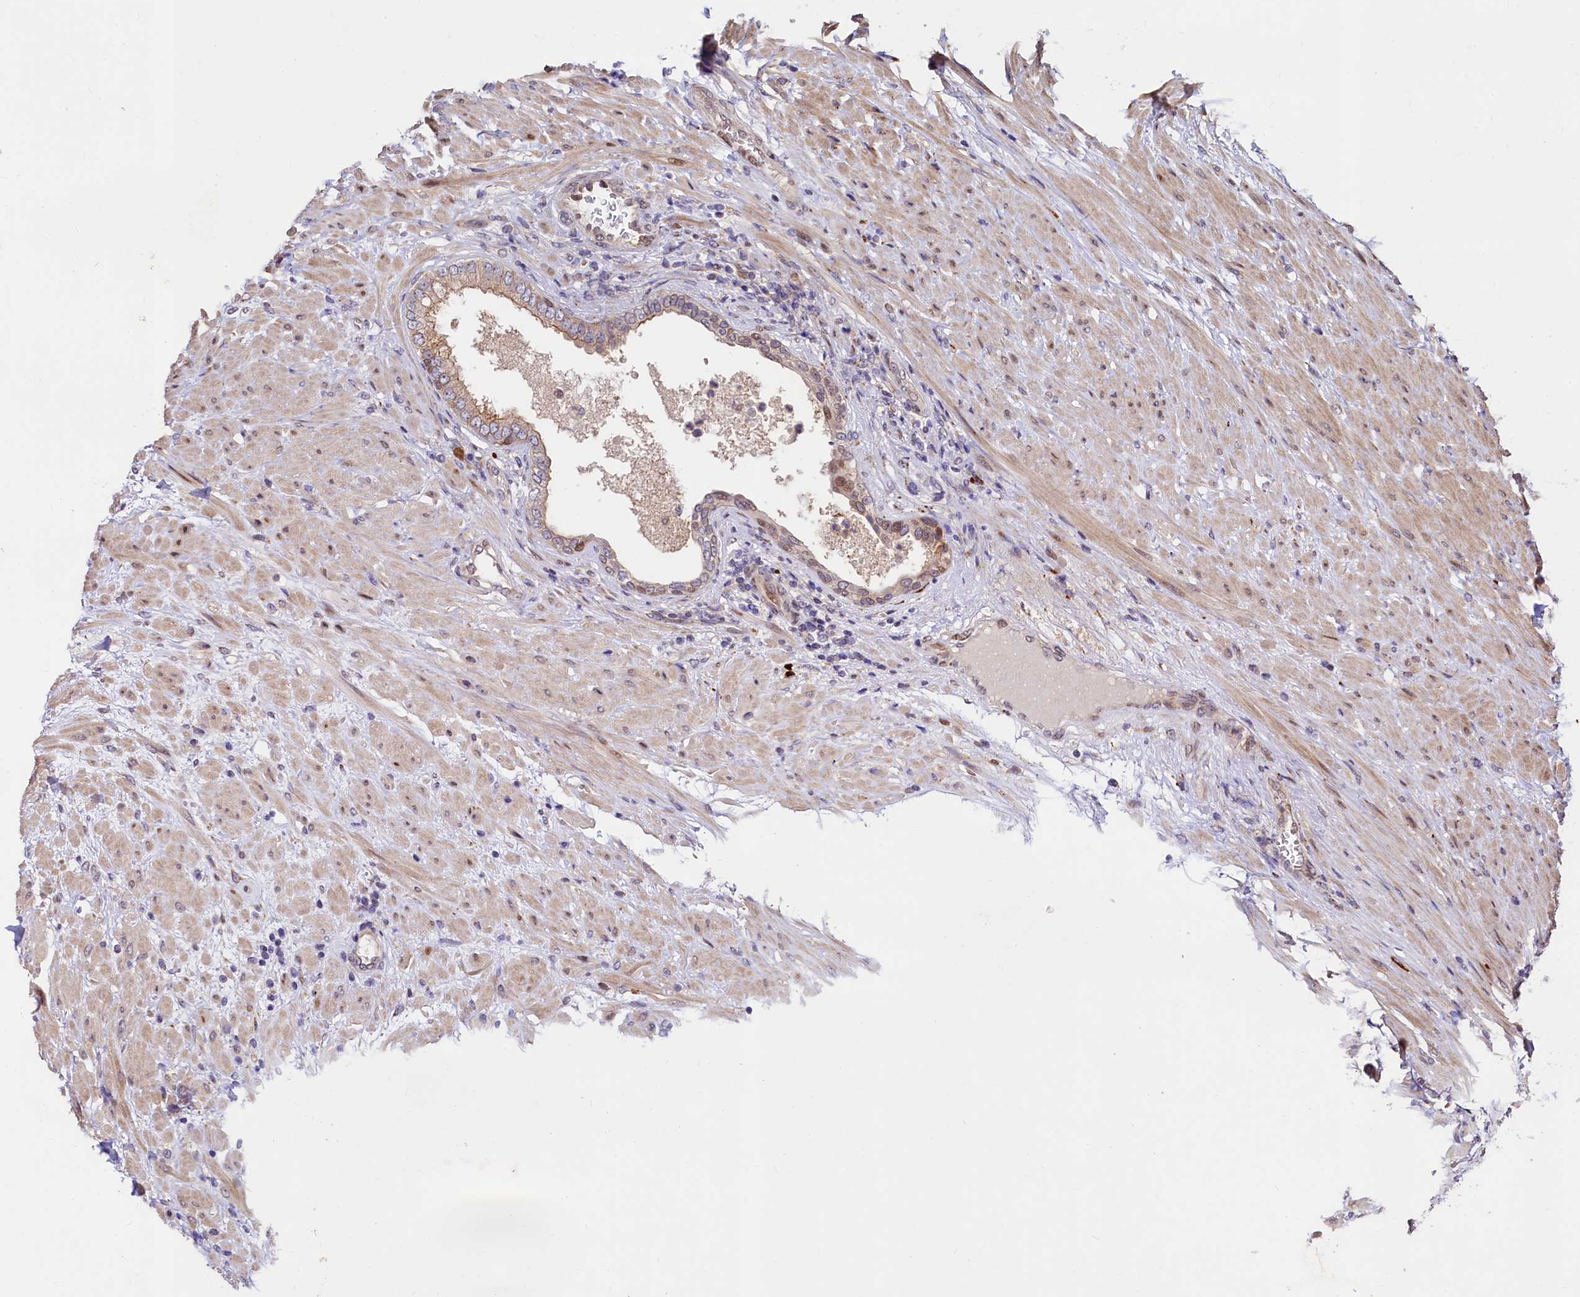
{"staining": {"intensity": "moderate", "quantity": ">75%", "location": "cytoplasmic/membranous"}, "tissue": "prostate", "cell_type": "Glandular cells", "image_type": "normal", "snomed": [{"axis": "morphology", "description": "Normal tissue, NOS"}, {"axis": "topography", "description": "Prostate"}], "caption": "The immunohistochemical stain highlights moderate cytoplasmic/membranous positivity in glandular cells of unremarkable prostate.", "gene": "C5orf15", "patient": {"sex": "male", "age": 76}}